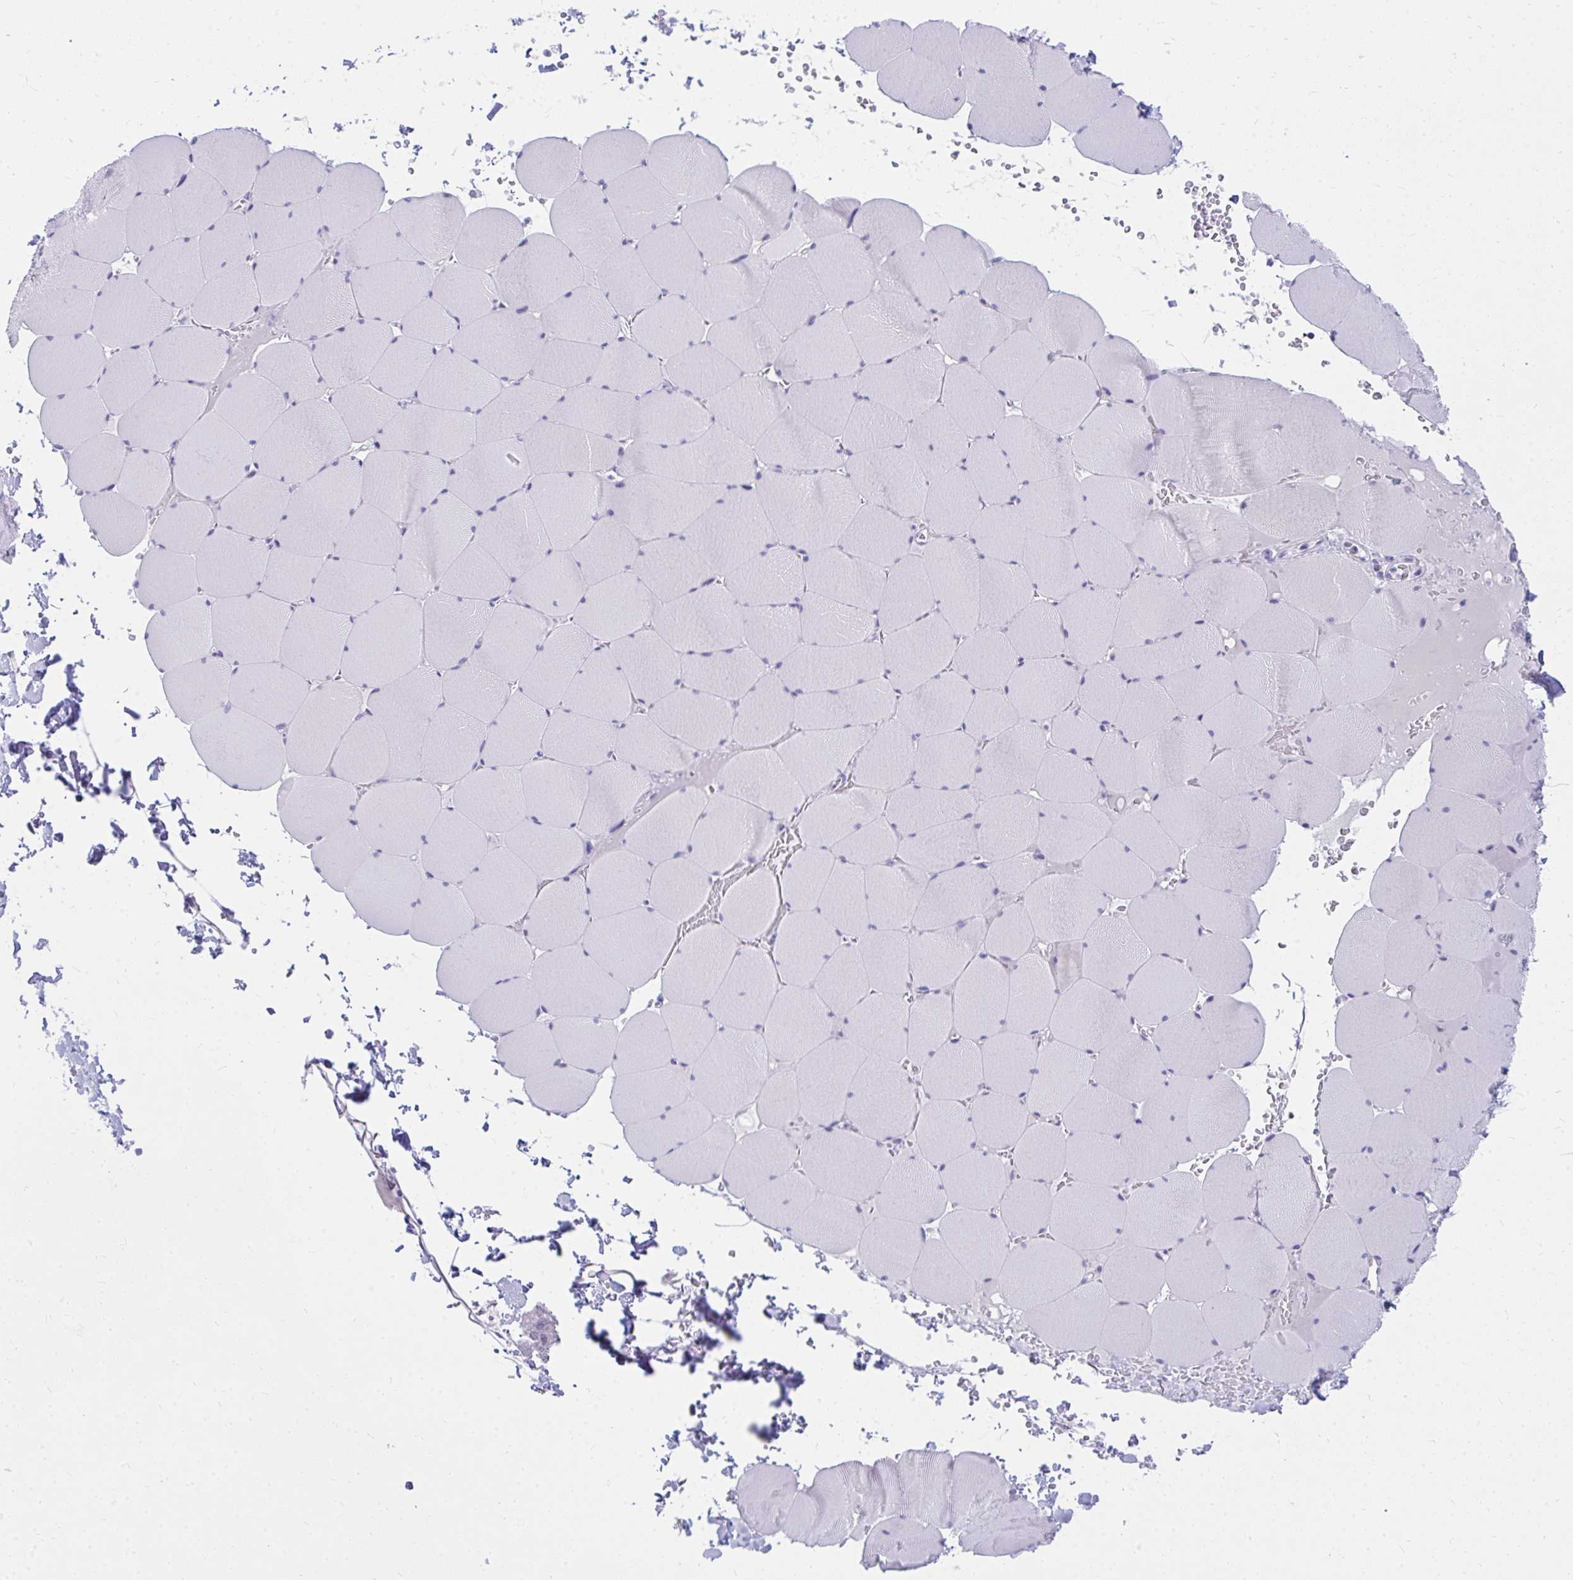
{"staining": {"intensity": "negative", "quantity": "none", "location": "none"}, "tissue": "skeletal muscle", "cell_type": "Myocytes", "image_type": "normal", "snomed": [{"axis": "morphology", "description": "Normal tissue, NOS"}, {"axis": "topography", "description": "Skeletal muscle"}, {"axis": "topography", "description": "Head-Neck"}], "caption": "Human skeletal muscle stained for a protein using IHC displays no staining in myocytes.", "gene": "OR5F1", "patient": {"sex": "male", "age": 66}}